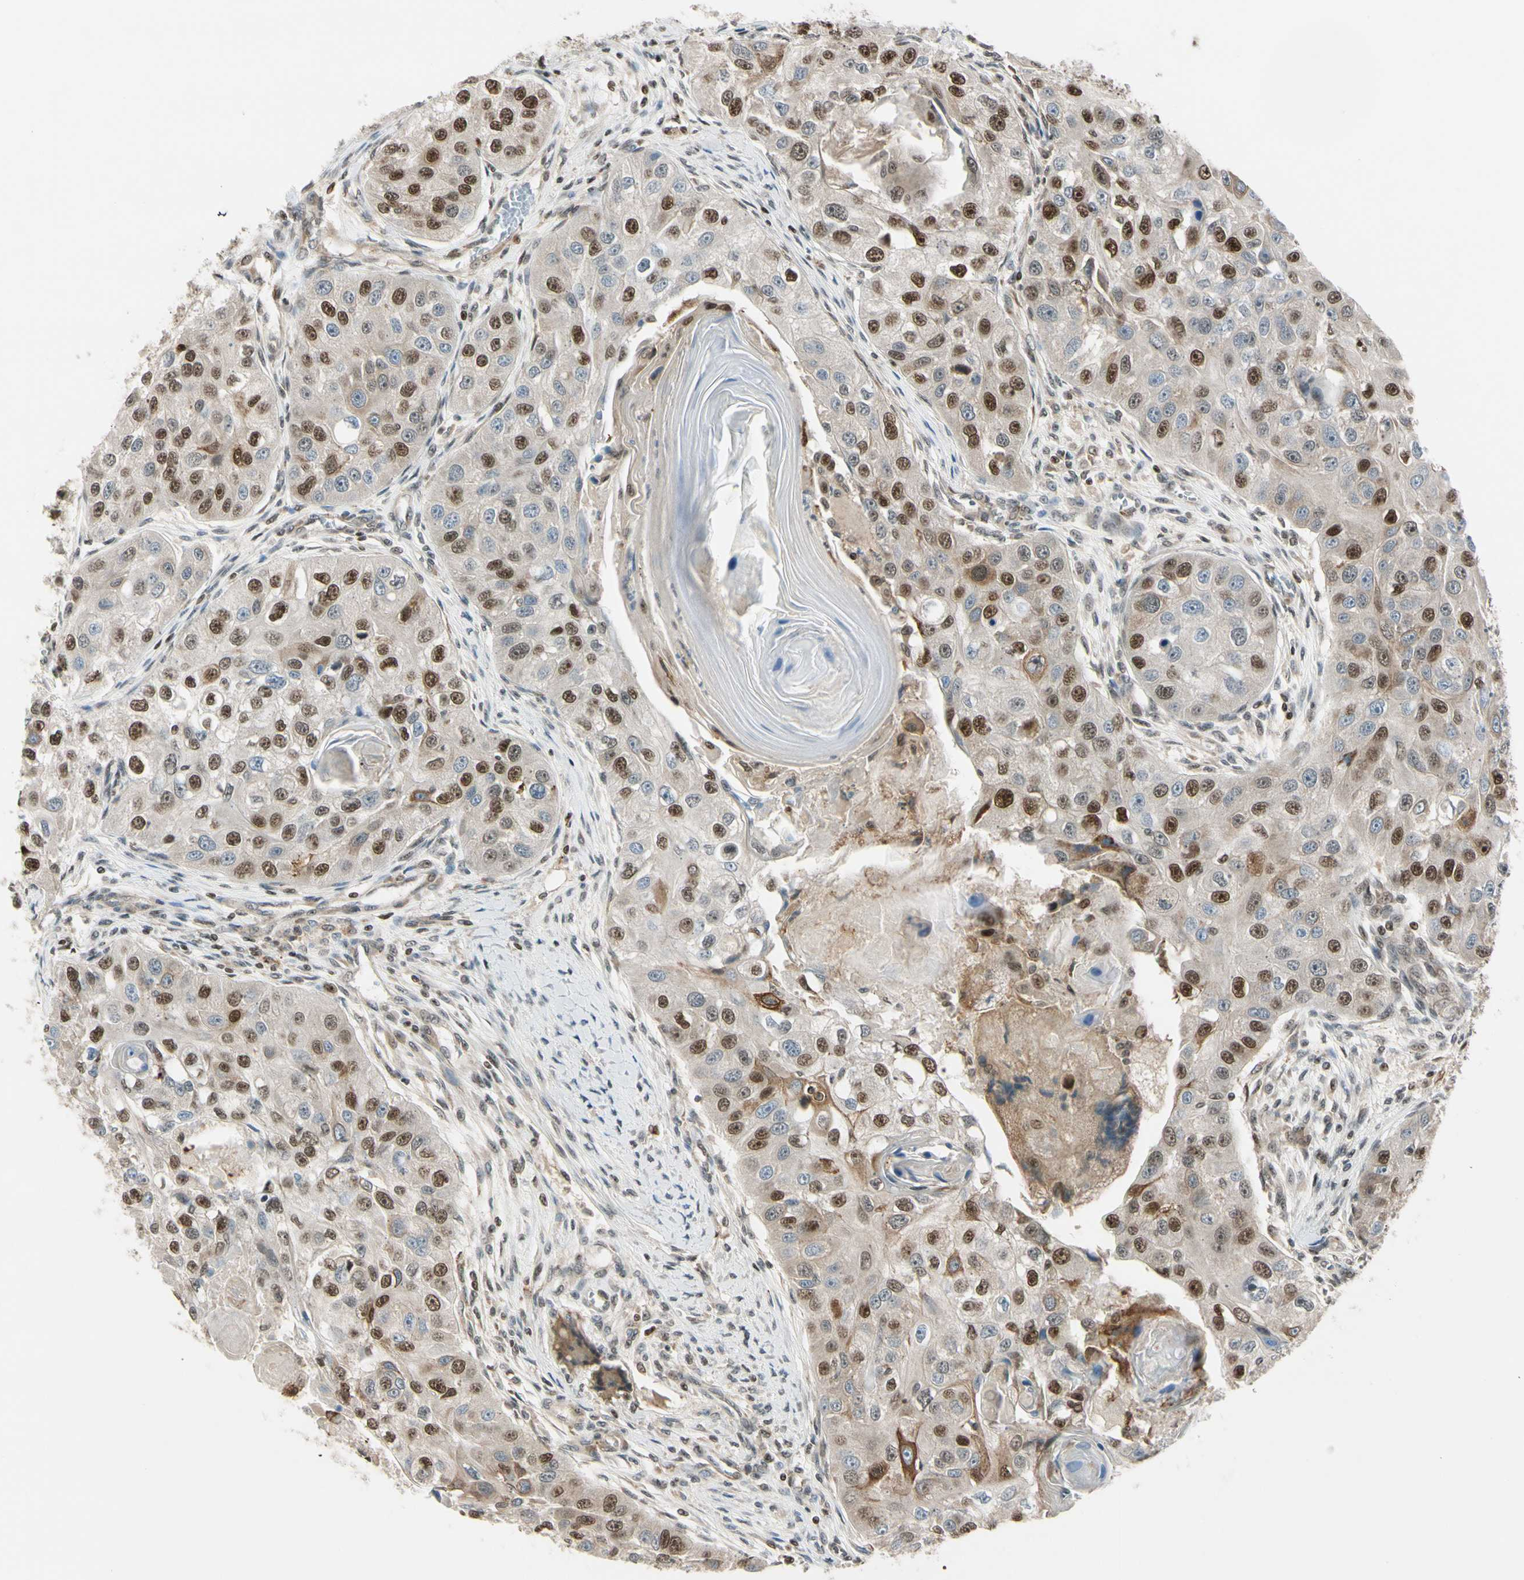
{"staining": {"intensity": "strong", "quantity": "25%-75%", "location": "cytoplasmic/membranous"}, "tissue": "head and neck cancer", "cell_type": "Tumor cells", "image_type": "cancer", "snomed": [{"axis": "morphology", "description": "Normal tissue, NOS"}, {"axis": "morphology", "description": "Squamous cell carcinoma, NOS"}, {"axis": "topography", "description": "Skeletal muscle"}, {"axis": "topography", "description": "Head-Neck"}], "caption": "Immunohistochemistry micrograph of neoplastic tissue: human head and neck cancer (squamous cell carcinoma) stained using immunohistochemistry exhibits high levels of strong protein expression localized specifically in the cytoplasmic/membranous of tumor cells, appearing as a cytoplasmic/membranous brown color.", "gene": "DAXX", "patient": {"sex": "male", "age": 51}}